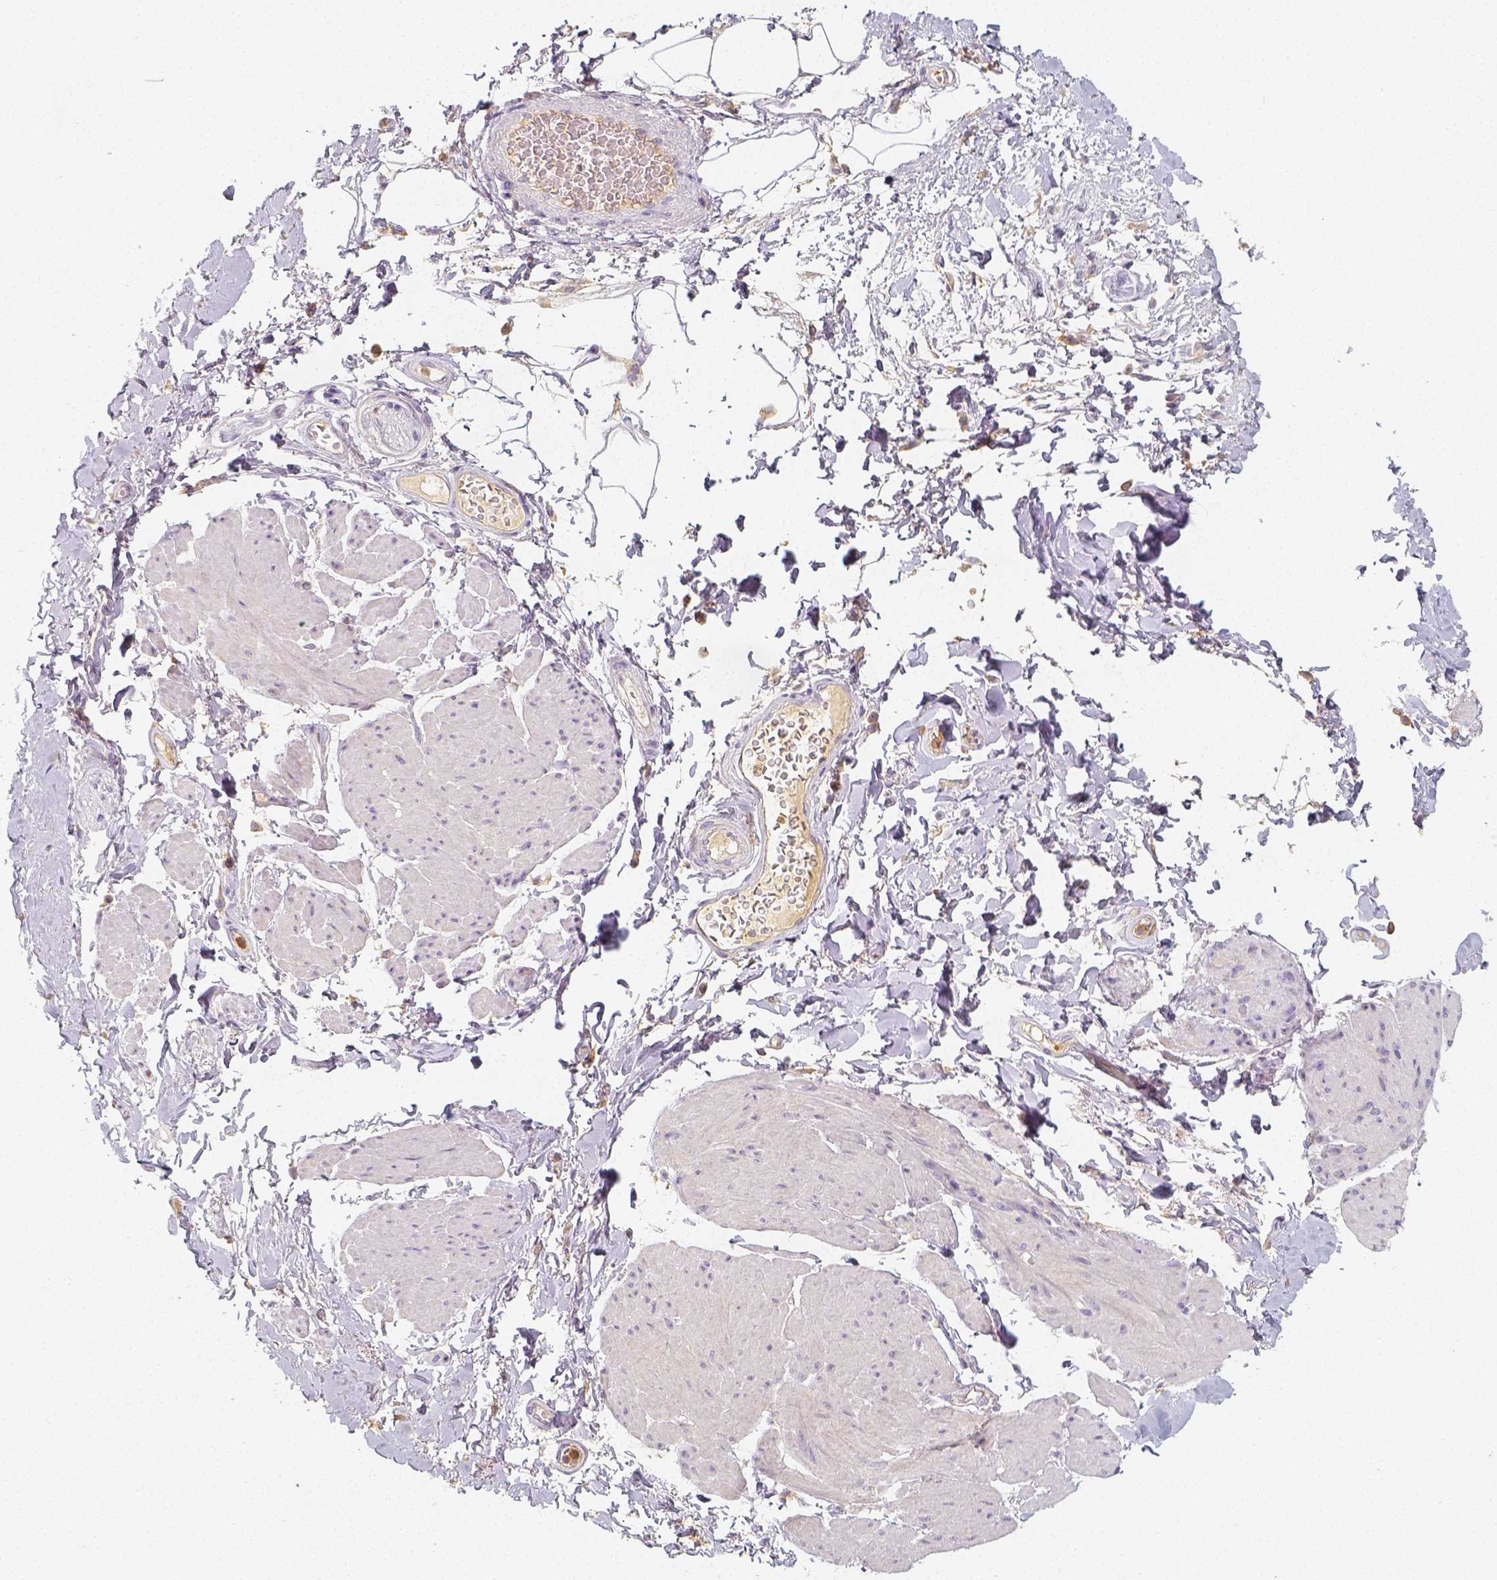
{"staining": {"intensity": "negative", "quantity": "none", "location": "none"}, "tissue": "adipose tissue", "cell_type": "Adipocytes", "image_type": "normal", "snomed": [{"axis": "morphology", "description": "Normal tissue, NOS"}, {"axis": "topography", "description": "Urinary bladder"}, {"axis": "topography", "description": "Peripheral nerve tissue"}], "caption": "Adipocytes are negative for protein expression in benign human adipose tissue.", "gene": "PTPRJ", "patient": {"sex": "female", "age": 60}}